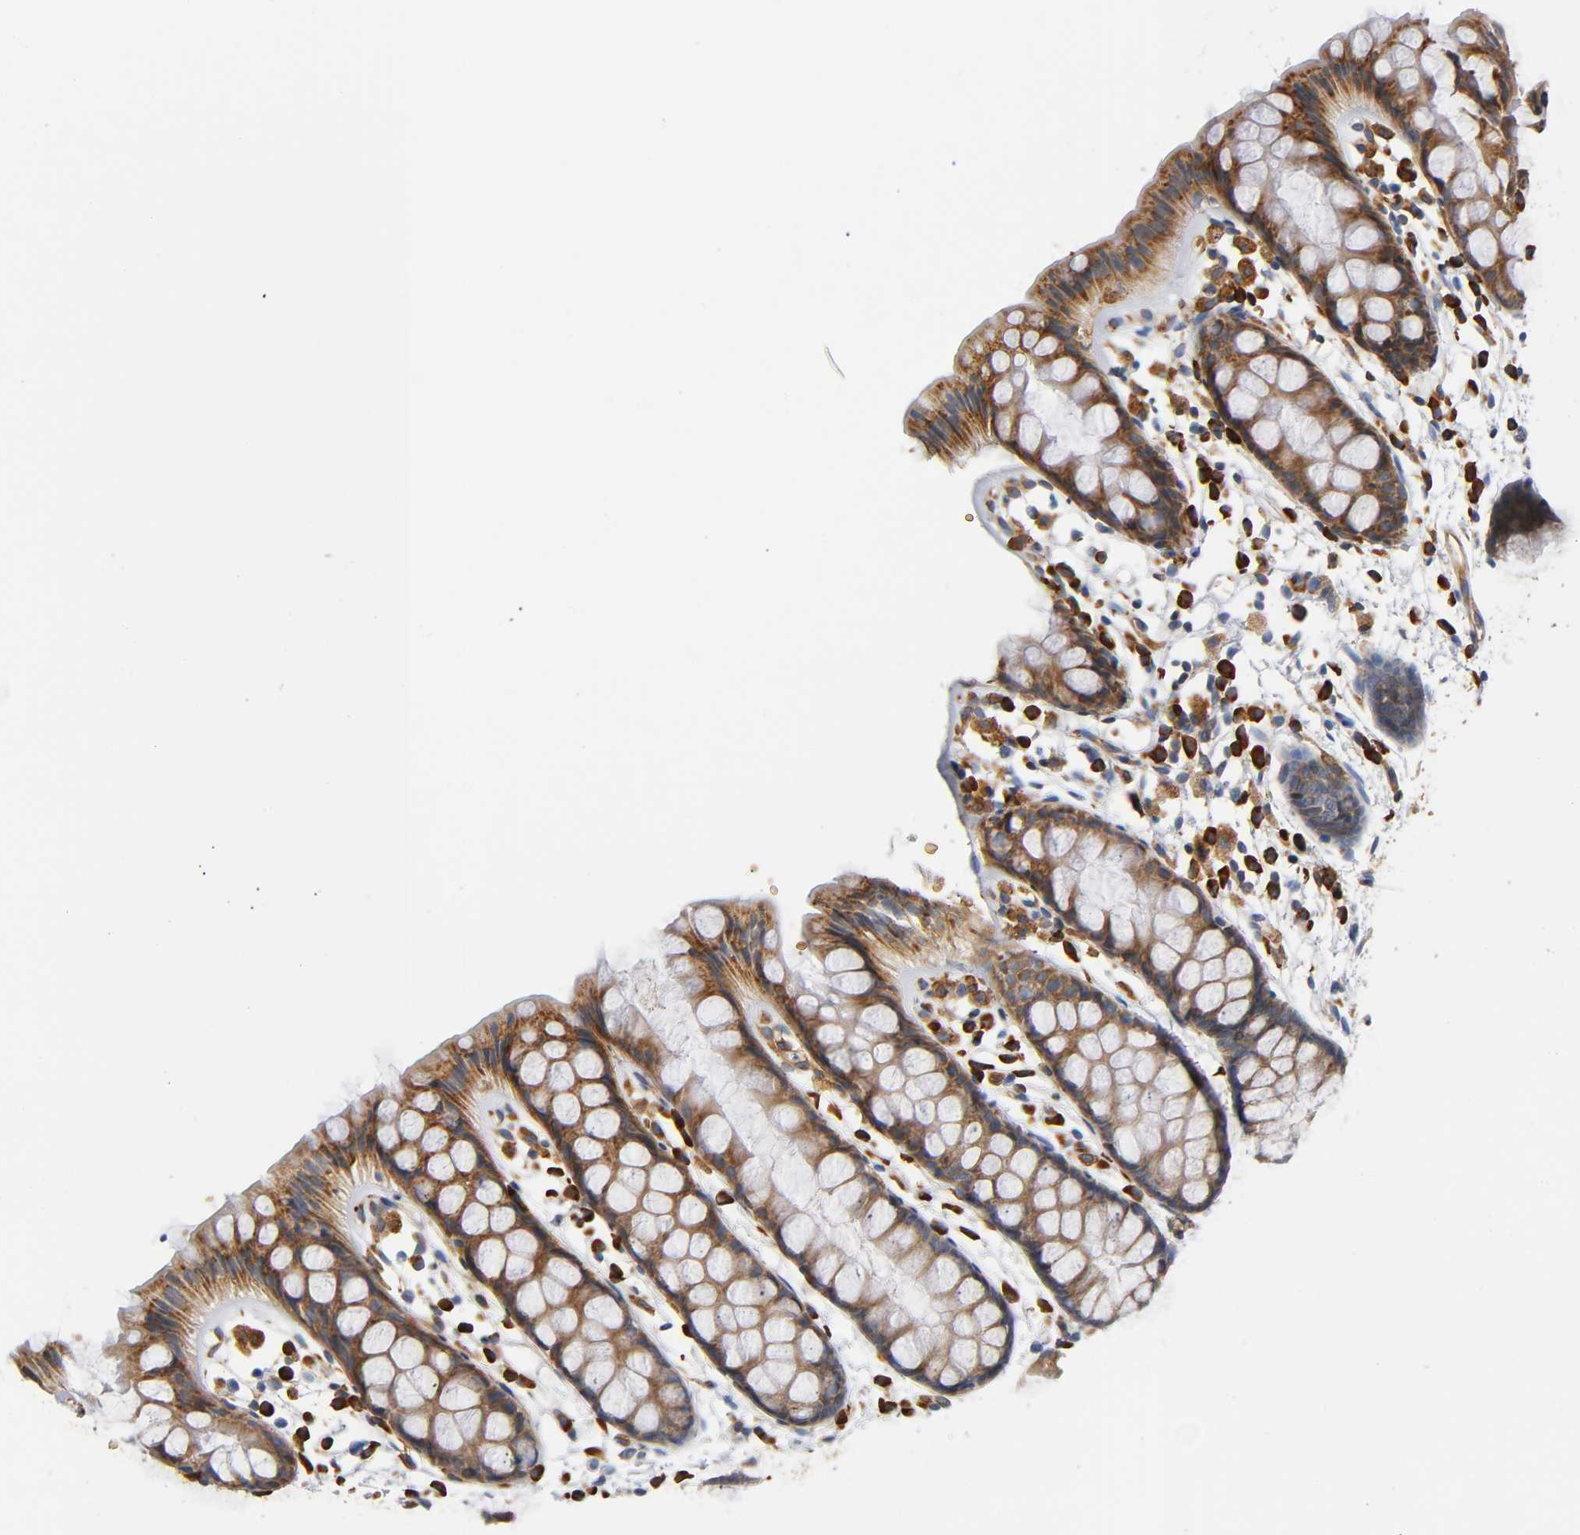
{"staining": {"intensity": "moderate", "quantity": ">75%", "location": "cytoplasmic/membranous"}, "tissue": "rectum", "cell_type": "Glandular cells", "image_type": "normal", "snomed": [{"axis": "morphology", "description": "Normal tissue, NOS"}, {"axis": "topography", "description": "Rectum"}], "caption": "Immunohistochemical staining of unremarkable rectum reveals moderate cytoplasmic/membranous protein staining in approximately >75% of glandular cells.", "gene": "UCKL1", "patient": {"sex": "female", "age": 66}}